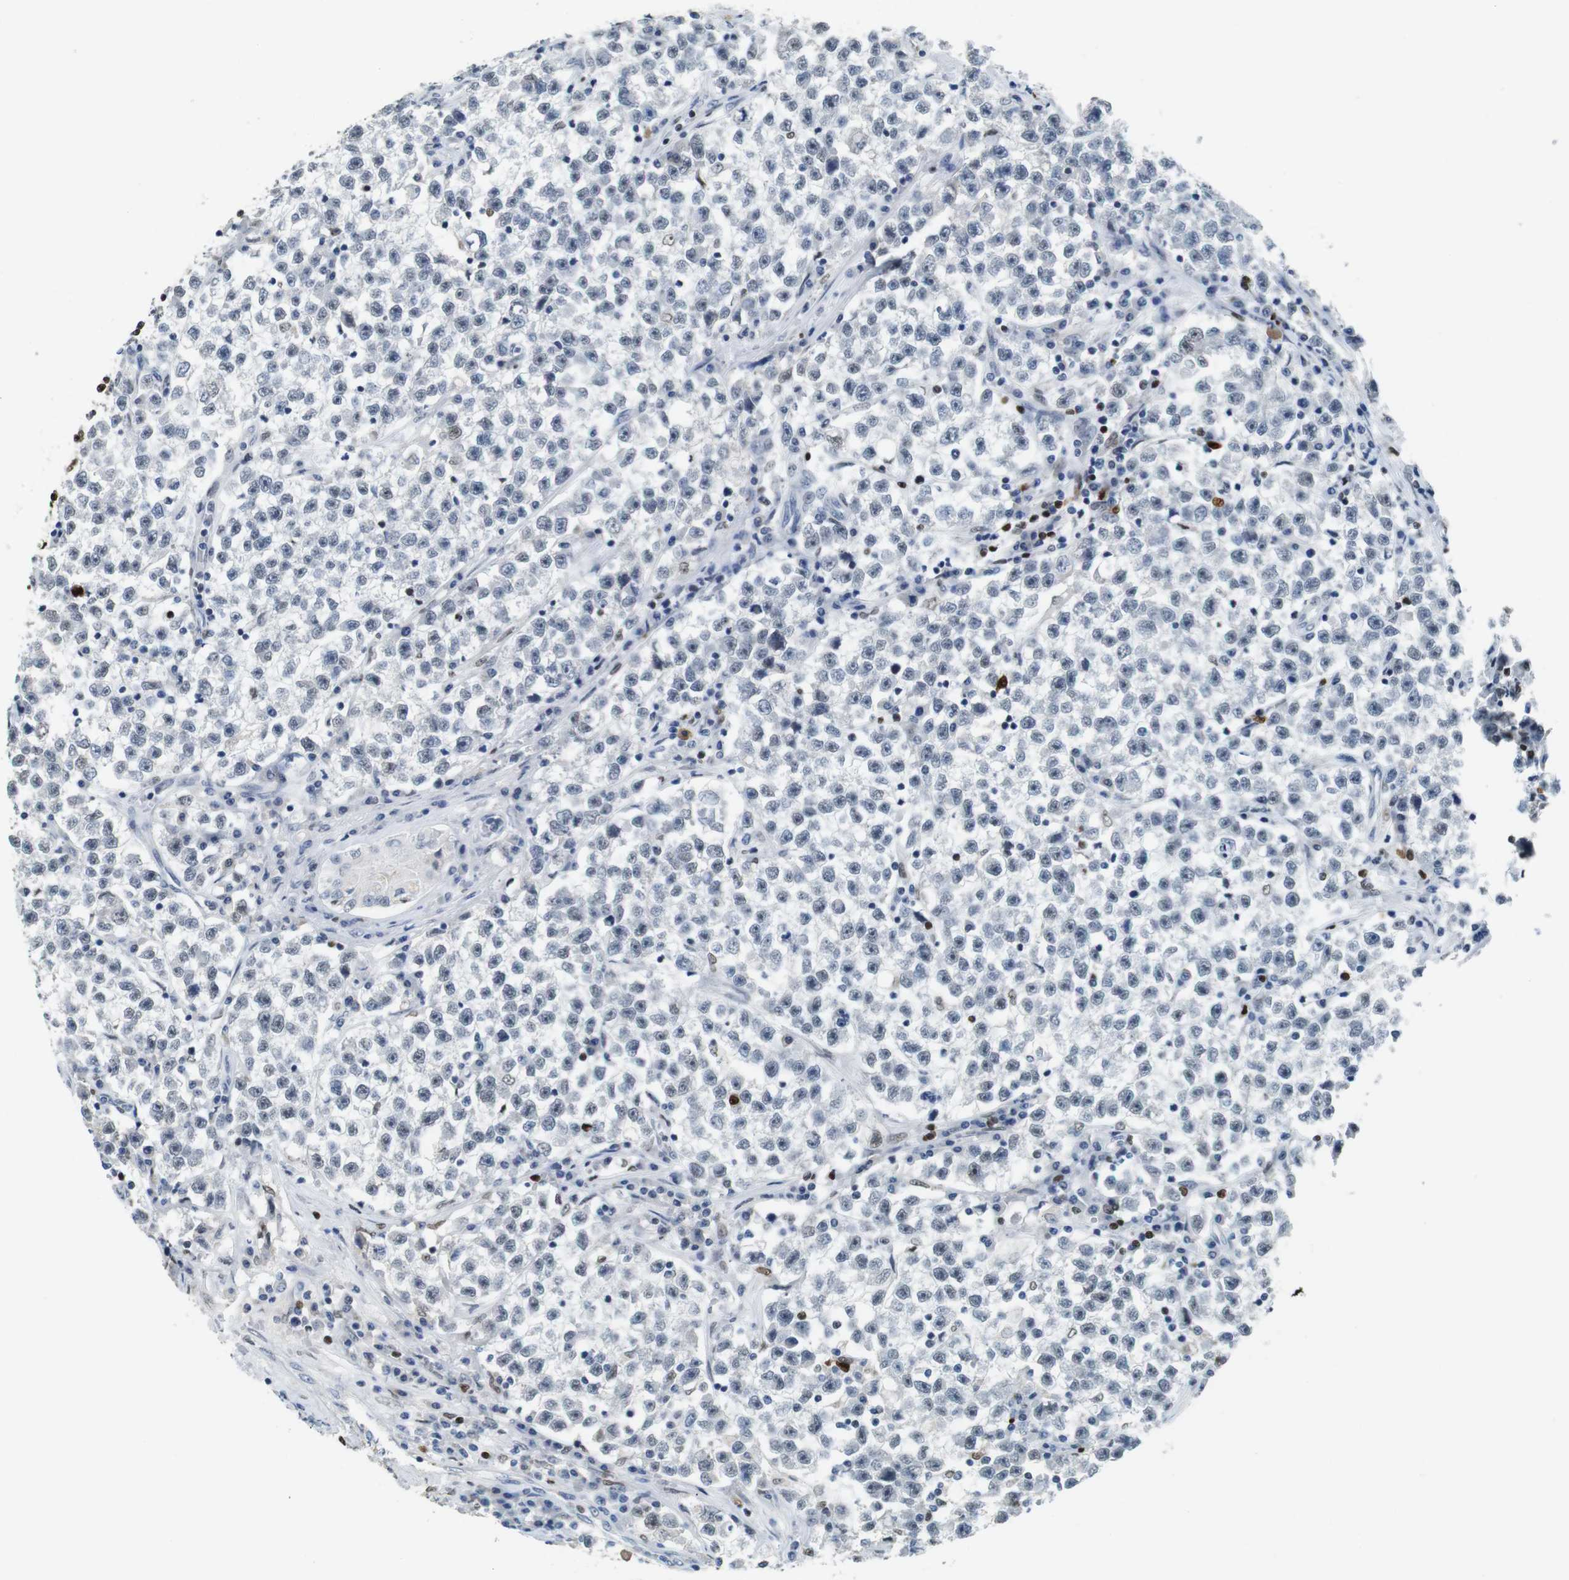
{"staining": {"intensity": "negative", "quantity": "none", "location": "none"}, "tissue": "testis cancer", "cell_type": "Tumor cells", "image_type": "cancer", "snomed": [{"axis": "morphology", "description": "Seminoma, NOS"}, {"axis": "topography", "description": "Testis"}], "caption": "There is no significant positivity in tumor cells of seminoma (testis).", "gene": "IRF8", "patient": {"sex": "male", "age": 22}}